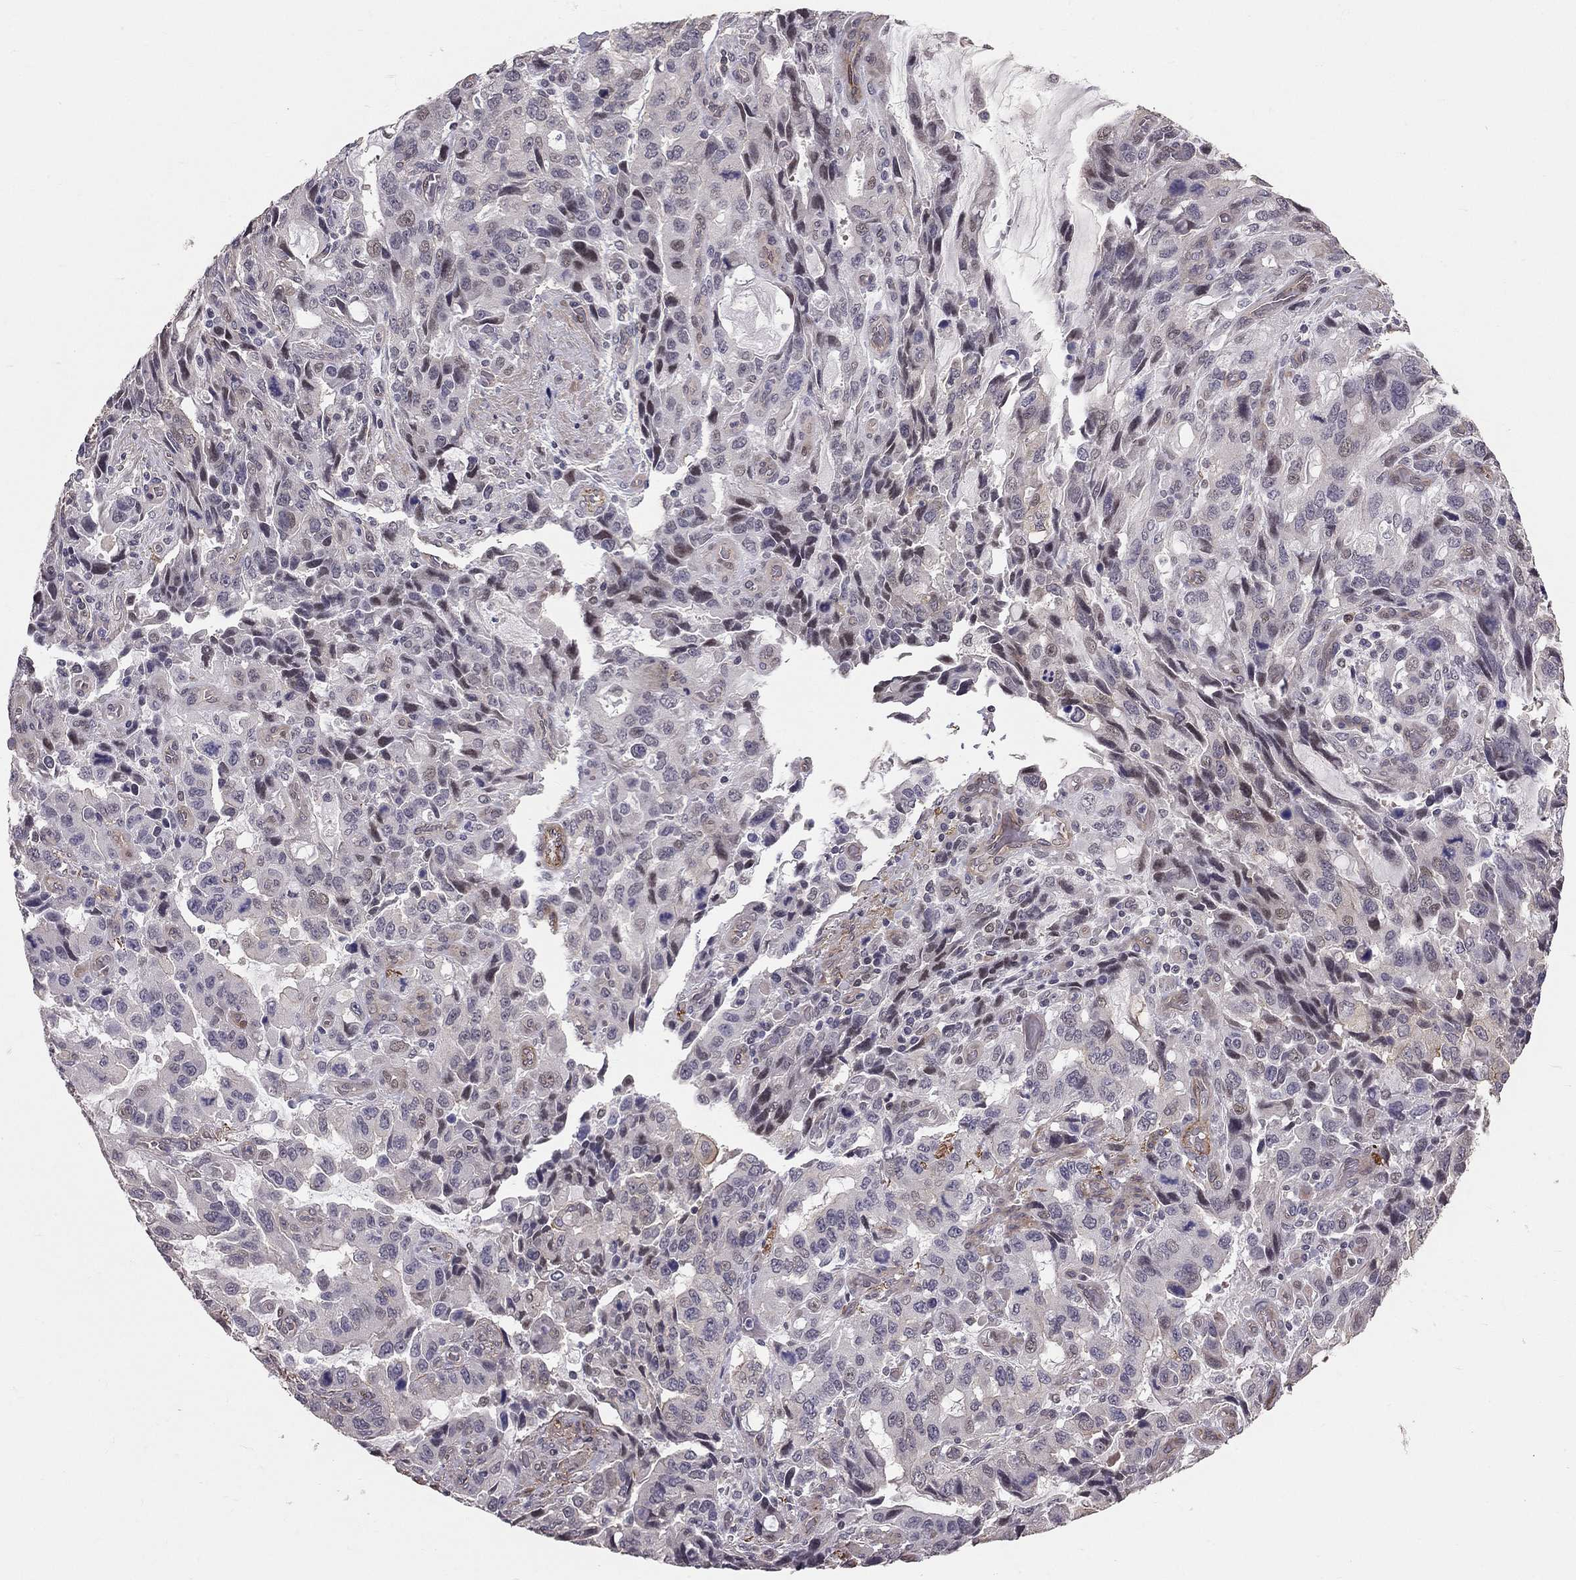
{"staining": {"intensity": "negative", "quantity": "none", "location": "none"}, "tissue": "stomach cancer", "cell_type": "Tumor cells", "image_type": "cancer", "snomed": [{"axis": "morphology", "description": "Adenocarcinoma, NOS"}, {"axis": "topography", "description": "Stomach, upper"}], "caption": "Tumor cells show no significant expression in adenocarcinoma (stomach).", "gene": "GJB4", "patient": {"sex": "male", "age": 85}}